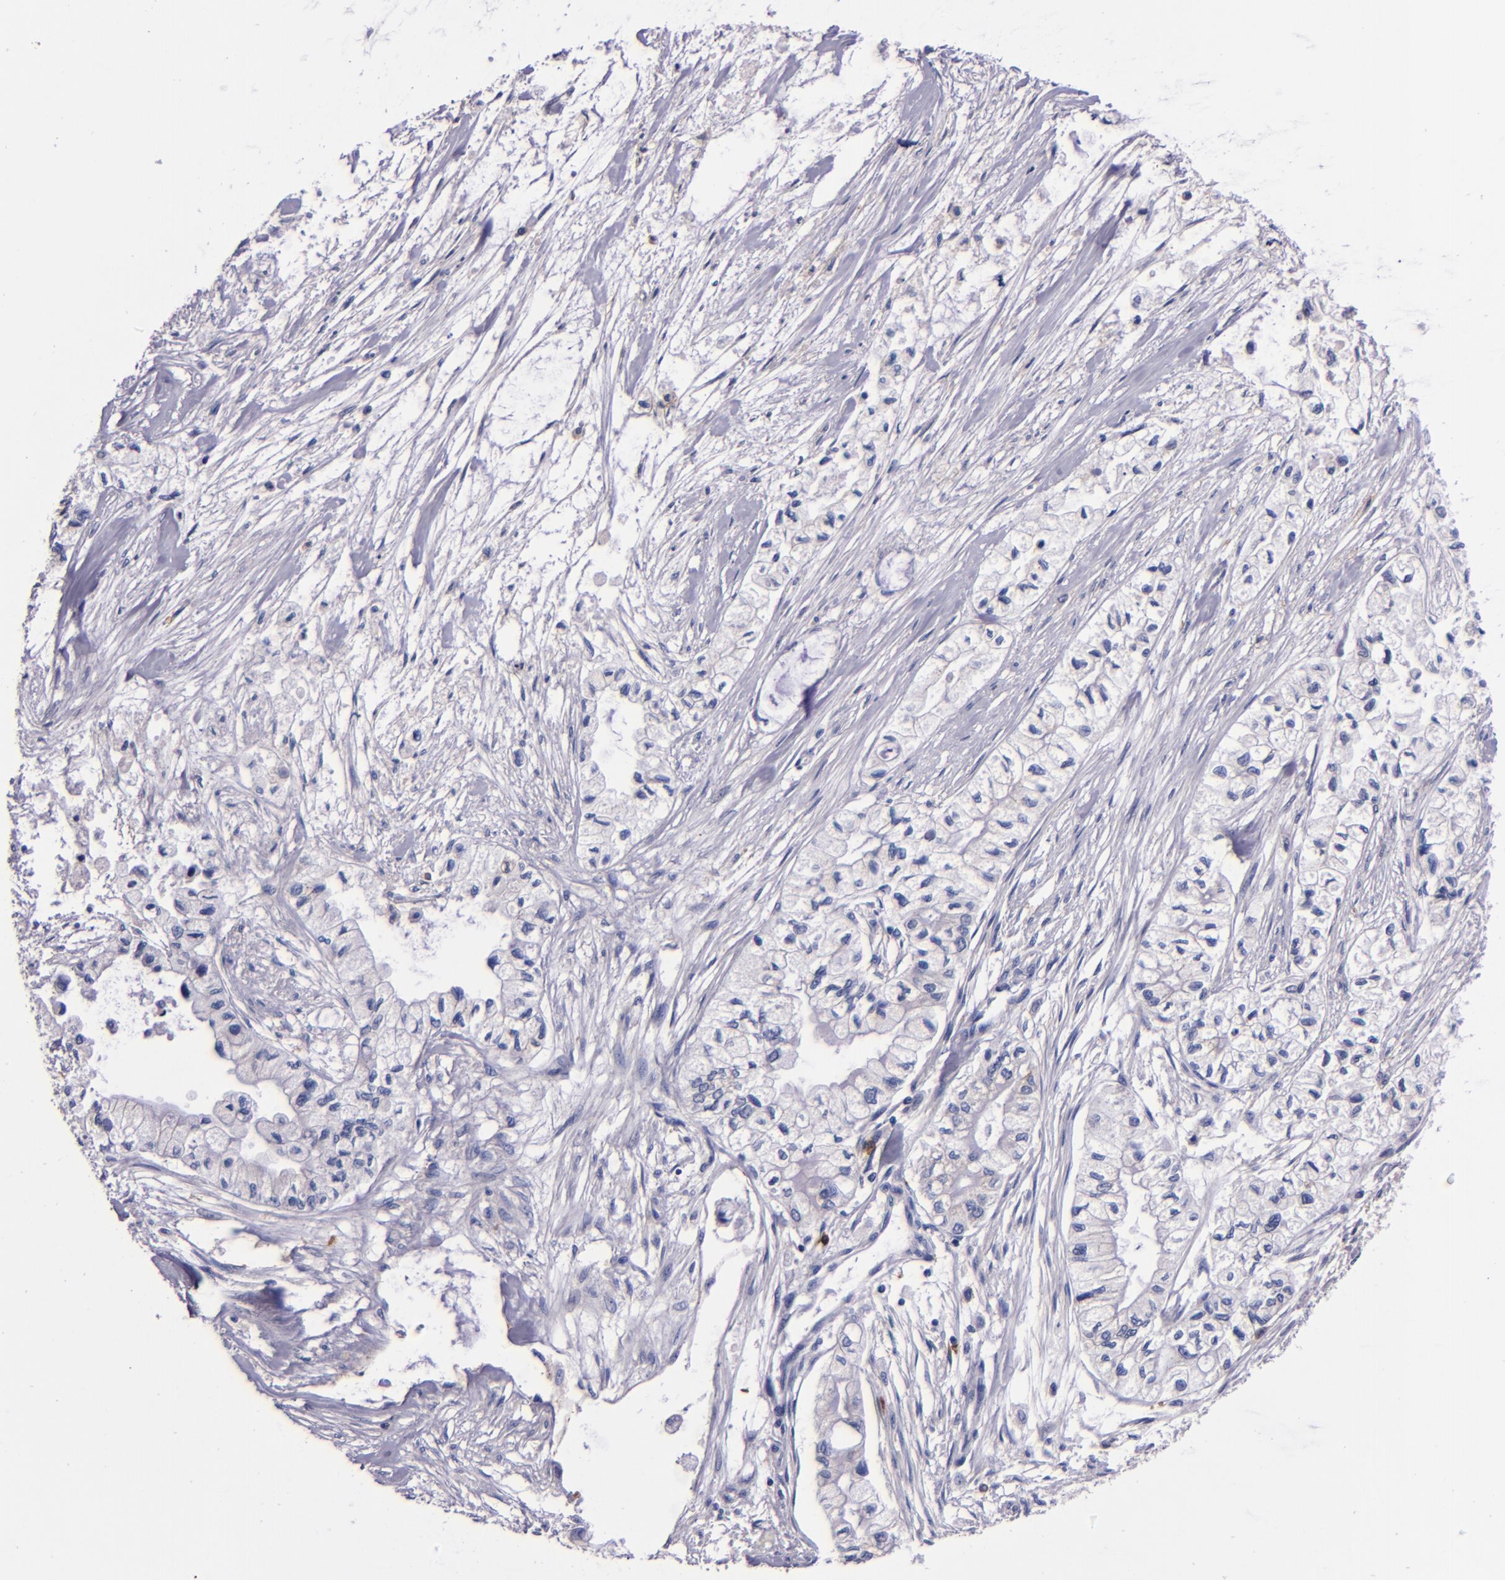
{"staining": {"intensity": "weak", "quantity": "25%-75%", "location": "cytoplasmic/membranous"}, "tissue": "pancreatic cancer", "cell_type": "Tumor cells", "image_type": "cancer", "snomed": [{"axis": "morphology", "description": "Adenocarcinoma, NOS"}, {"axis": "topography", "description": "Pancreas"}], "caption": "This is a histology image of immunohistochemistry (IHC) staining of pancreatic adenocarcinoma, which shows weak staining in the cytoplasmic/membranous of tumor cells.", "gene": "SIRPA", "patient": {"sex": "male", "age": 79}}